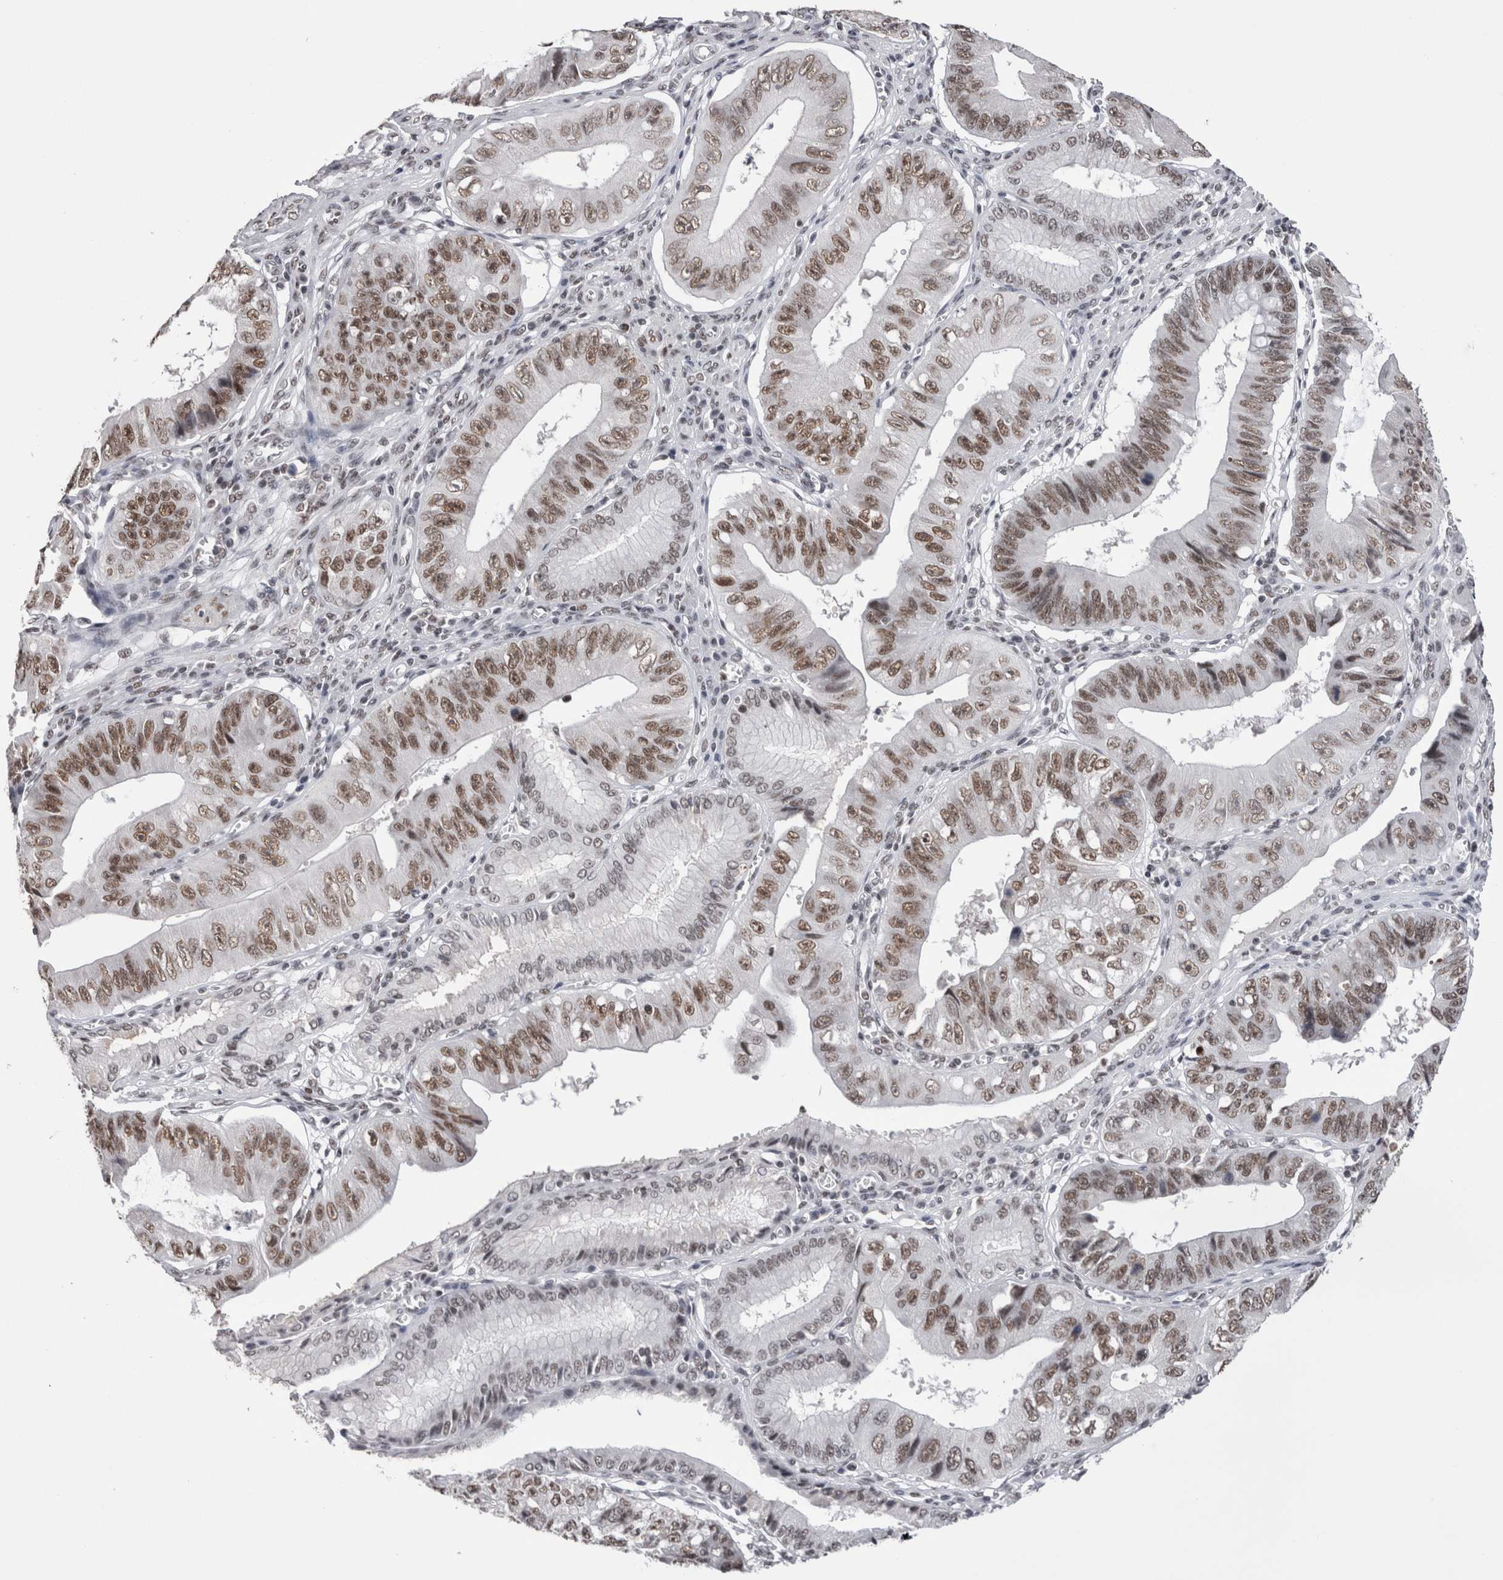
{"staining": {"intensity": "moderate", "quantity": ">75%", "location": "nuclear"}, "tissue": "stomach cancer", "cell_type": "Tumor cells", "image_type": "cancer", "snomed": [{"axis": "morphology", "description": "Adenocarcinoma, NOS"}, {"axis": "topography", "description": "Stomach"}], "caption": "Human stomach cancer (adenocarcinoma) stained for a protein (brown) shows moderate nuclear positive expression in about >75% of tumor cells.", "gene": "SMC1A", "patient": {"sex": "male", "age": 59}}